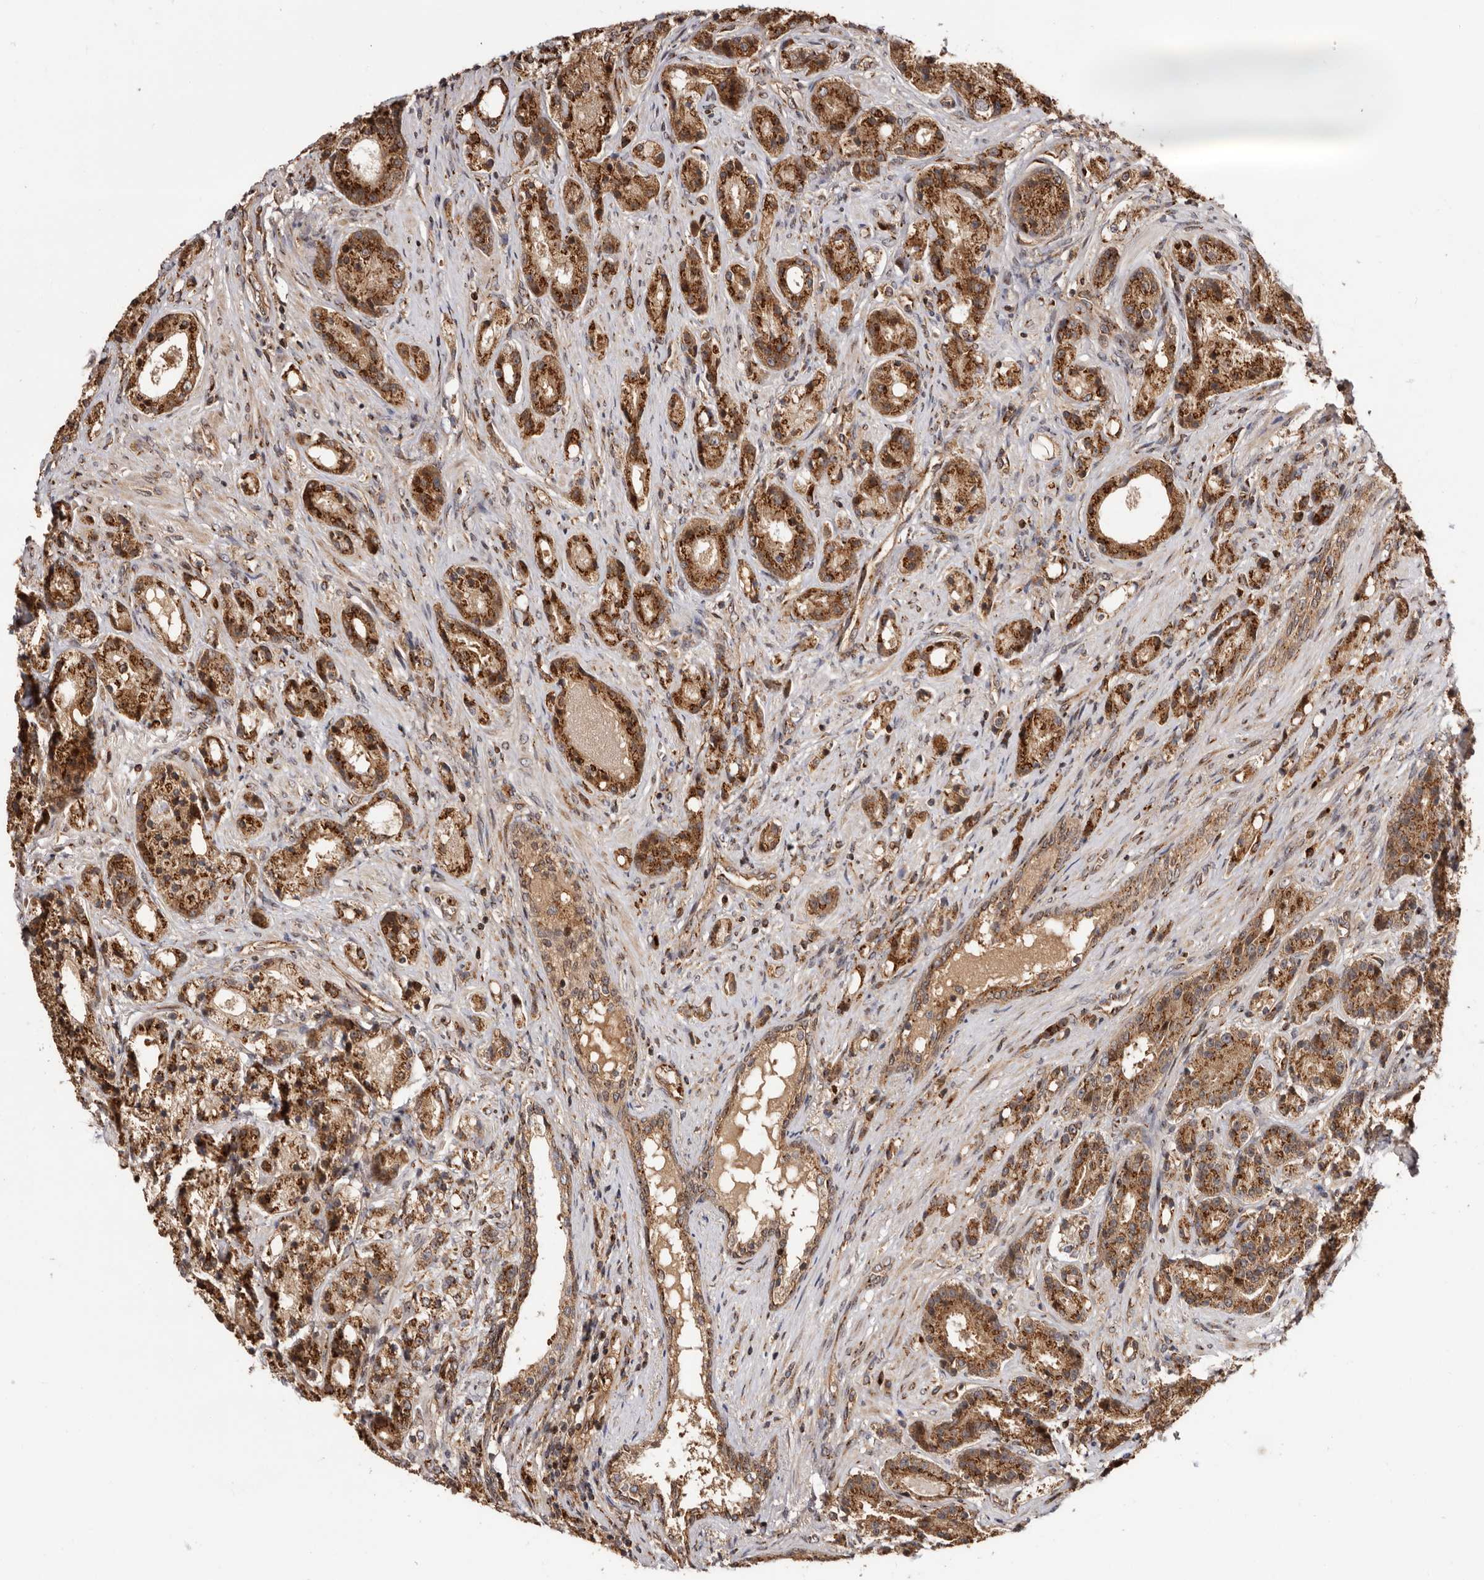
{"staining": {"intensity": "strong", "quantity": ">75%", "location": "cytoplasmic/membranous"}, "tissue": "prostate cancer", "cell_type": "Tumor cells", "image_type": "cancer", "snomed": [{"axis": "morphology", "description": "Adenocarcinoma, High grade"}, {"axis": "topography", "description": "Prostate"}], "caption": "A brown stain shows strong cytoplasmic/membranous positivity of a protein in human prostate high-grade adenocarcinoma tumor cells.", "gene": "GPR27", "patient": {"sex": "male", "age": 60}}